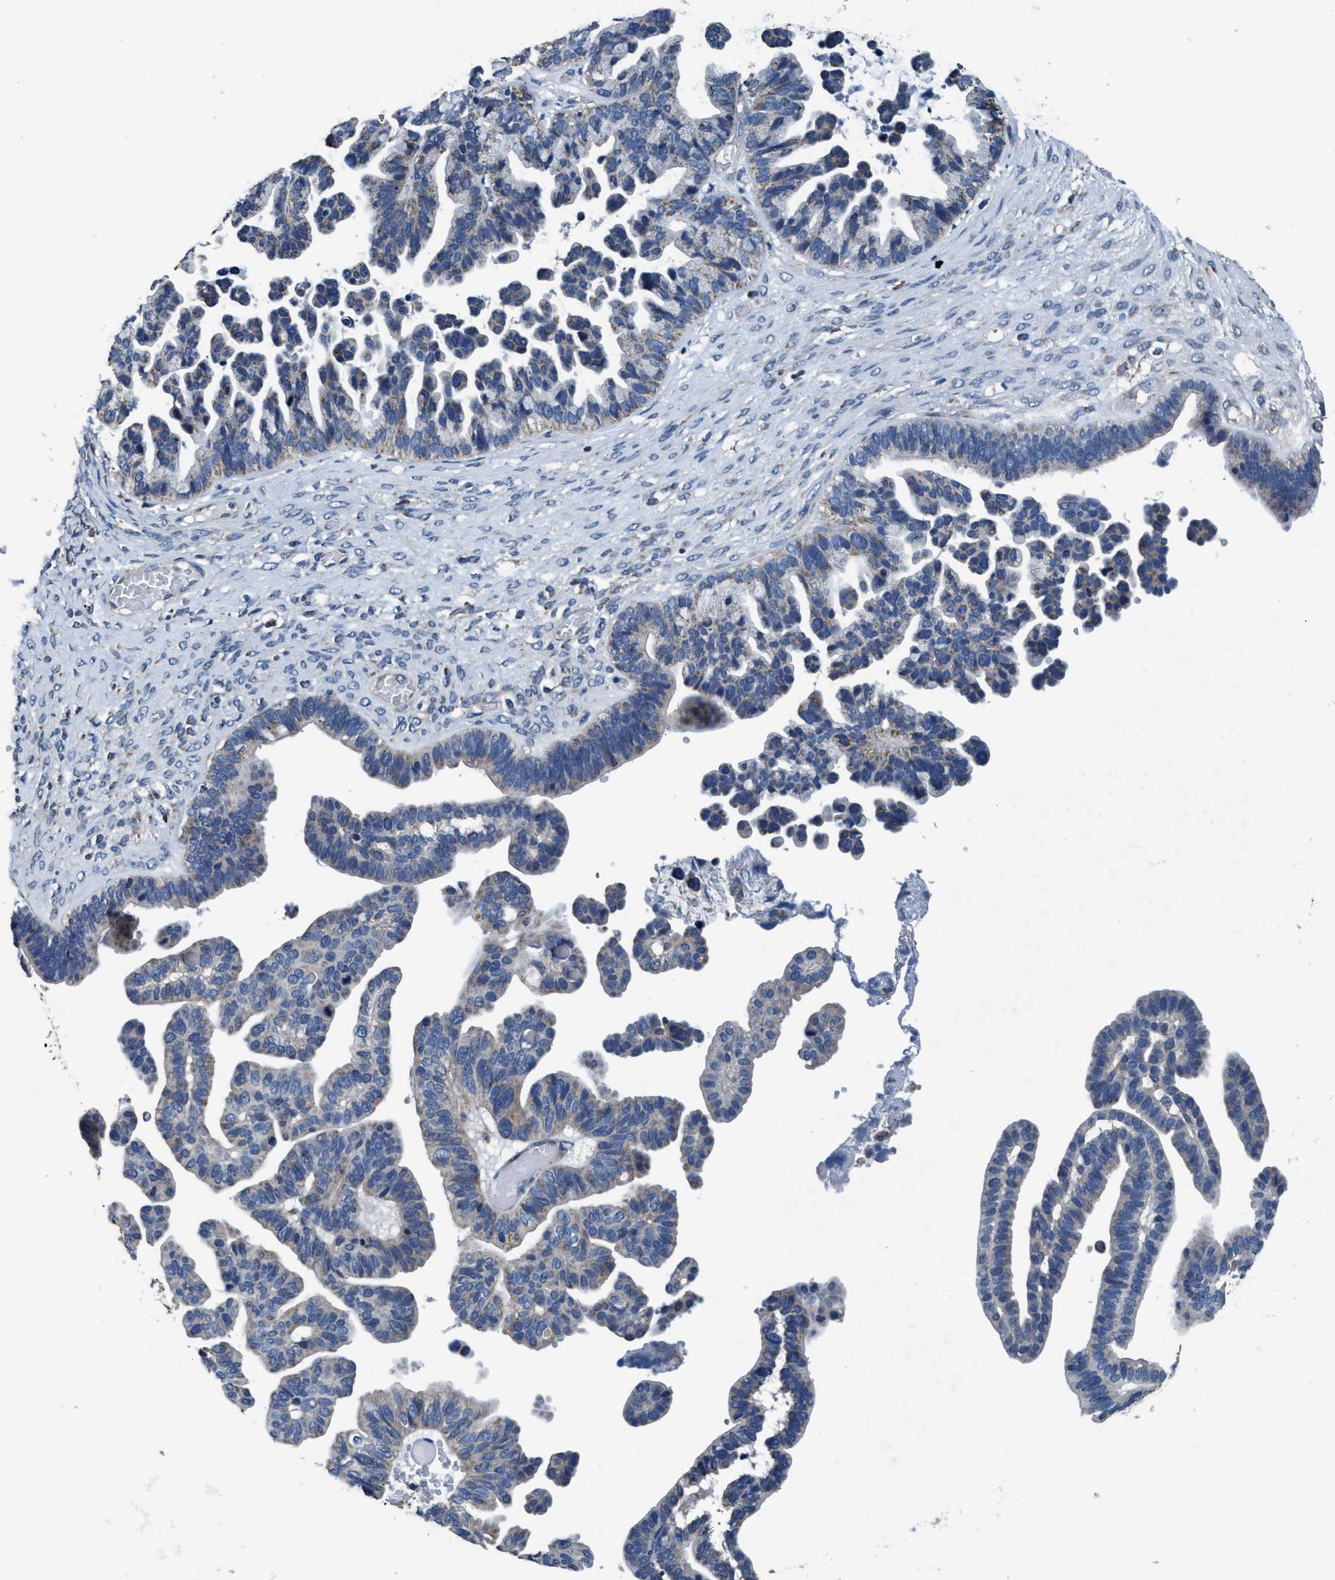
{"staining": {"intensity": "negative", "quantity": "none", "location": "none"}, "tissue": "ovarian cancer", "cell_type": "Tumor cells", "image_type": "cancer", "snomed": [{"axis": "morphology", "description": "Cystadenocarcinoma, serous, NOS"}, {"axis": "topography", "description": "Ovary"}], "caption": "Tumor cells are negative for brown protein staining in ovarian cancer. (IHC, brightfield microscopy, high magnification).", "gene": "ANKFN1", "patient": {"sex": "female", "age": 56}}